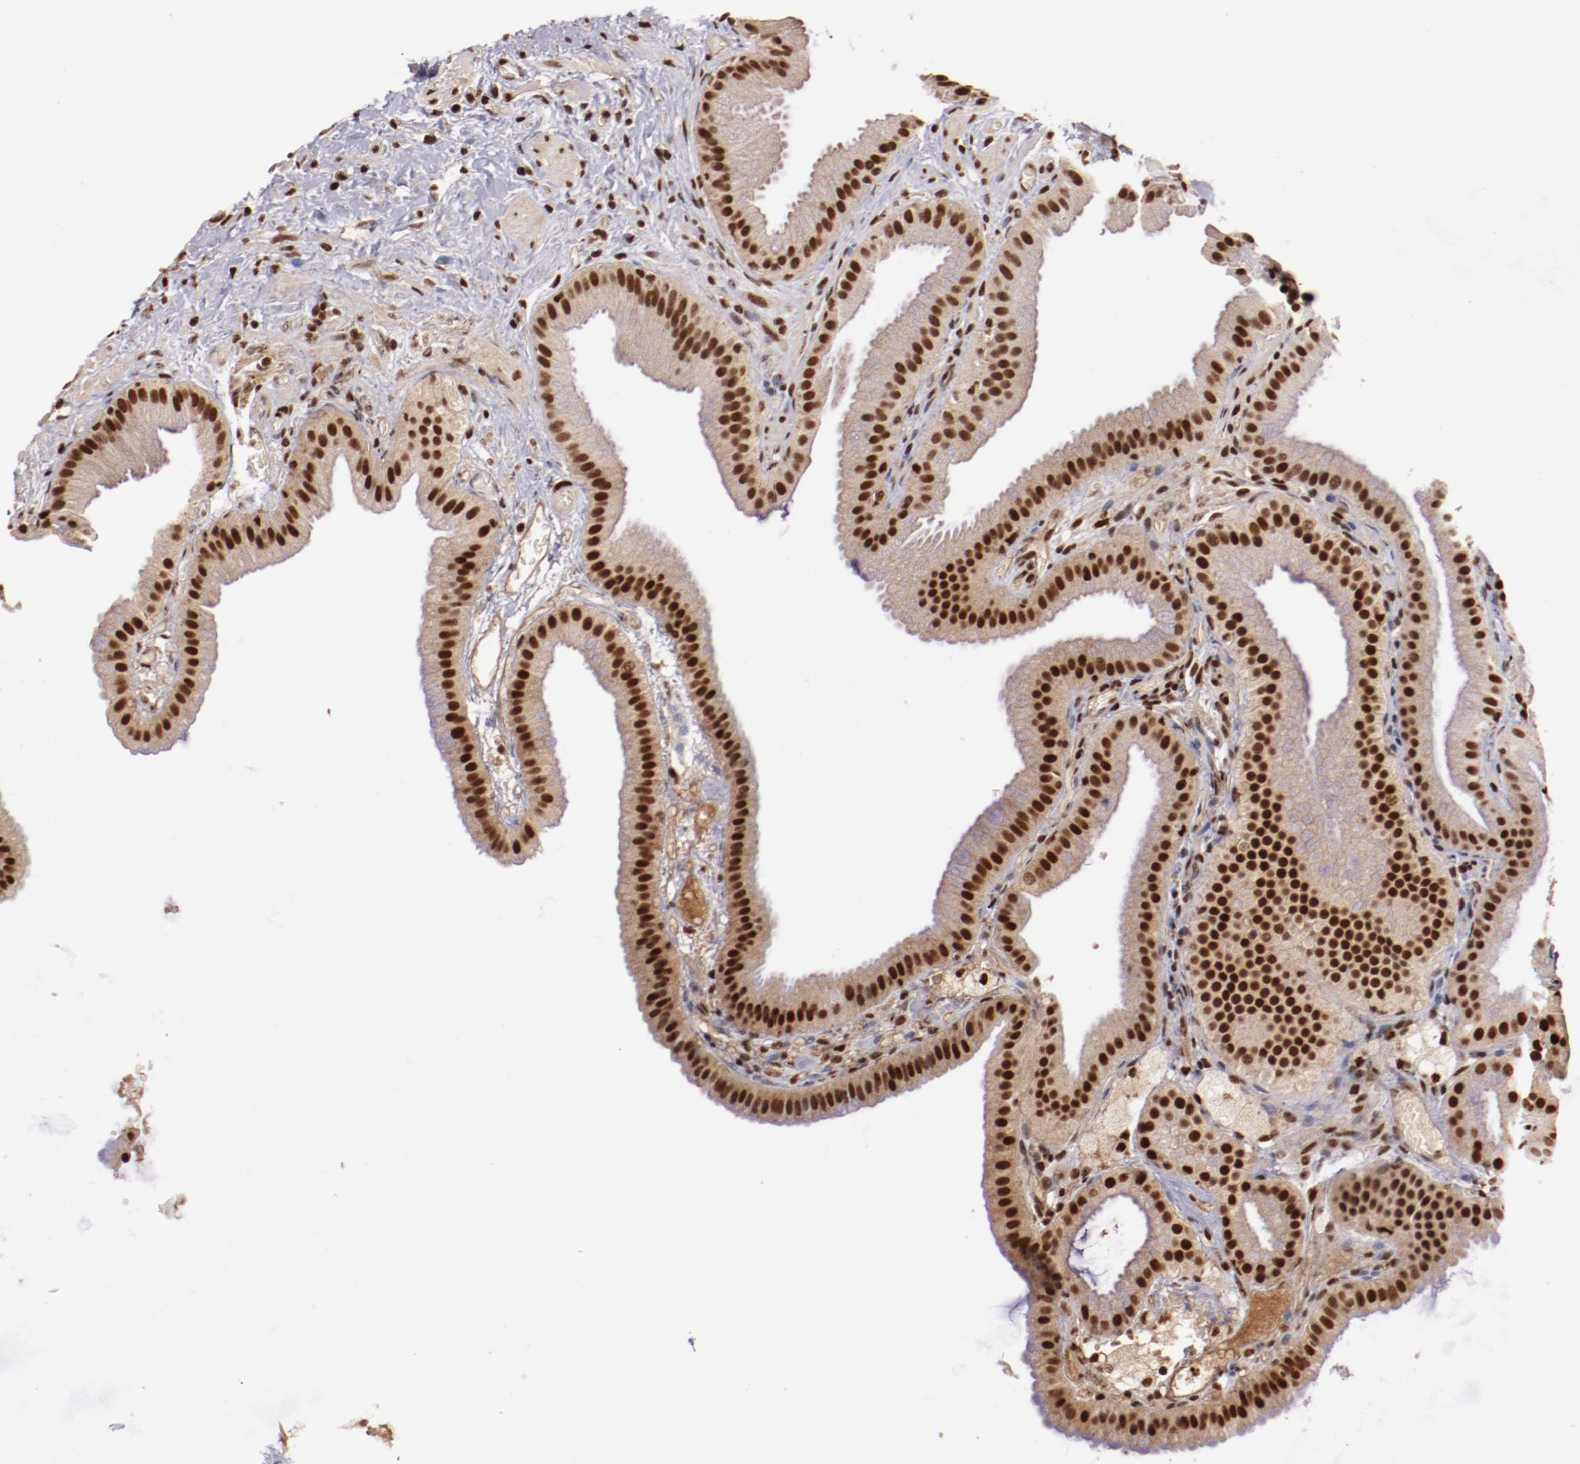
{"staining": {"intensity": "moderate", "quantity": ">75%", "location": "cytoplasmic/membranous,nuclear"}, "tissue": "gallbladder", "cell_type": "Glandular cells", "image_type": "normal", "snomed": [{"axis": "morphology", "description": "Normal tissue, NOS"}, {"axis": "topography", "description": "Gallbladder"}], "caption": "Normal gallbladder shows moderate cytoplasmic/membranous,nuclear staining in about >75% of glandular cells, visualized by immunohistochemistry.", "gene": "STAG2", "patient": {"sex": "female", "age": 63}}